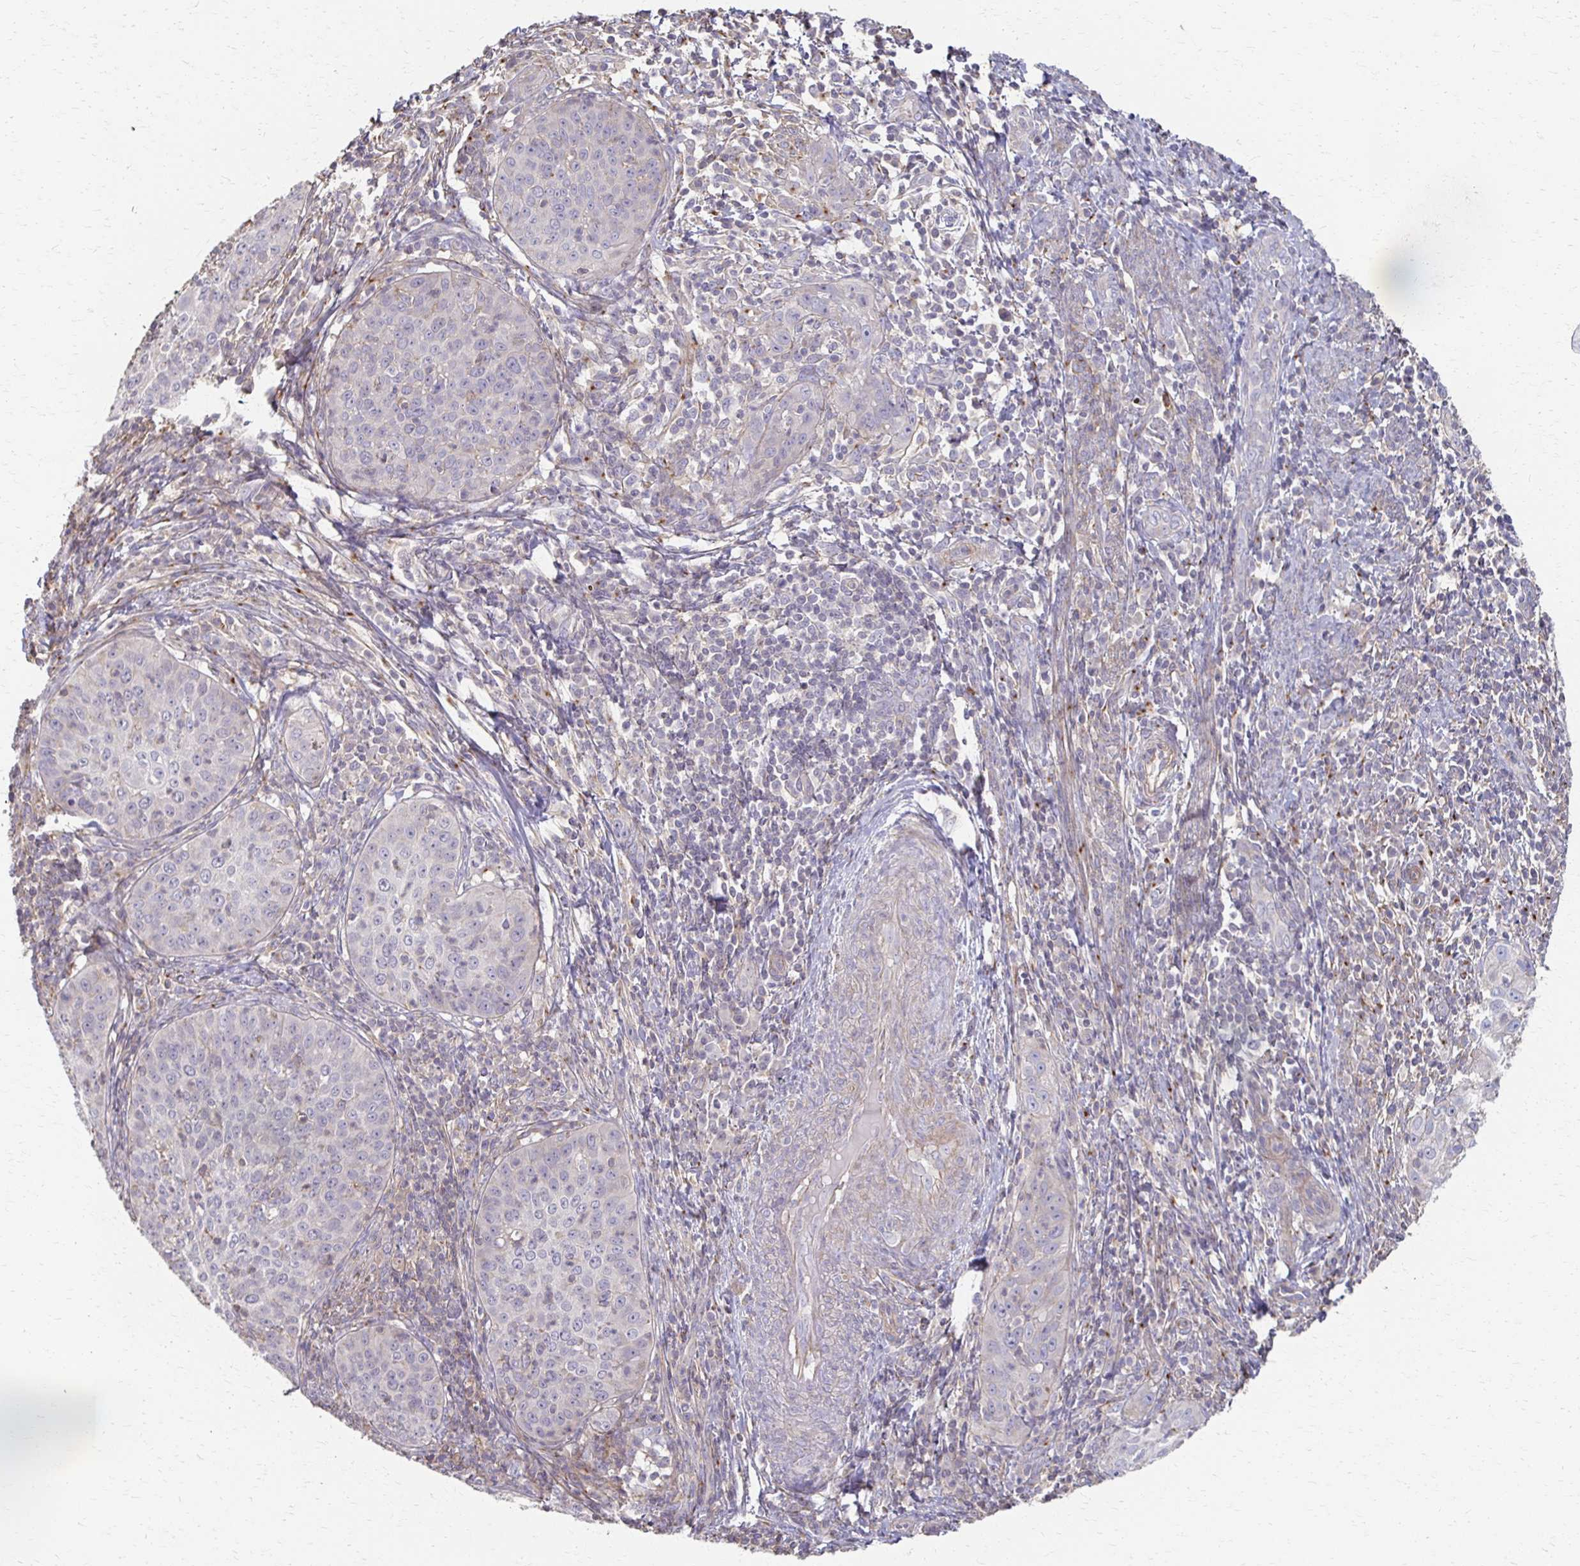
{"staining": {"intensity": "negative", "quantity": "none", "location": "none"}, "tissue": "cervical cancer", "cell_type": "Tumor cells", "image_type": "cancer", "snomed": [{"axis": "morphology", "description": "Squamous cell carcinoma, NOS"}, {"axis": "topography", "description": "Cervix"}], "caption": "High magnification brightfield microscopy of cervical squamous cell carcinoma stained with DAB (3,3'-diaminobenzidine) (brown) and counterstained with hematoxylin (blue): tumor cells show no significant positivity.", "gene": "C1QTNF7", "patient": {"sex": "female", "age": 30}}